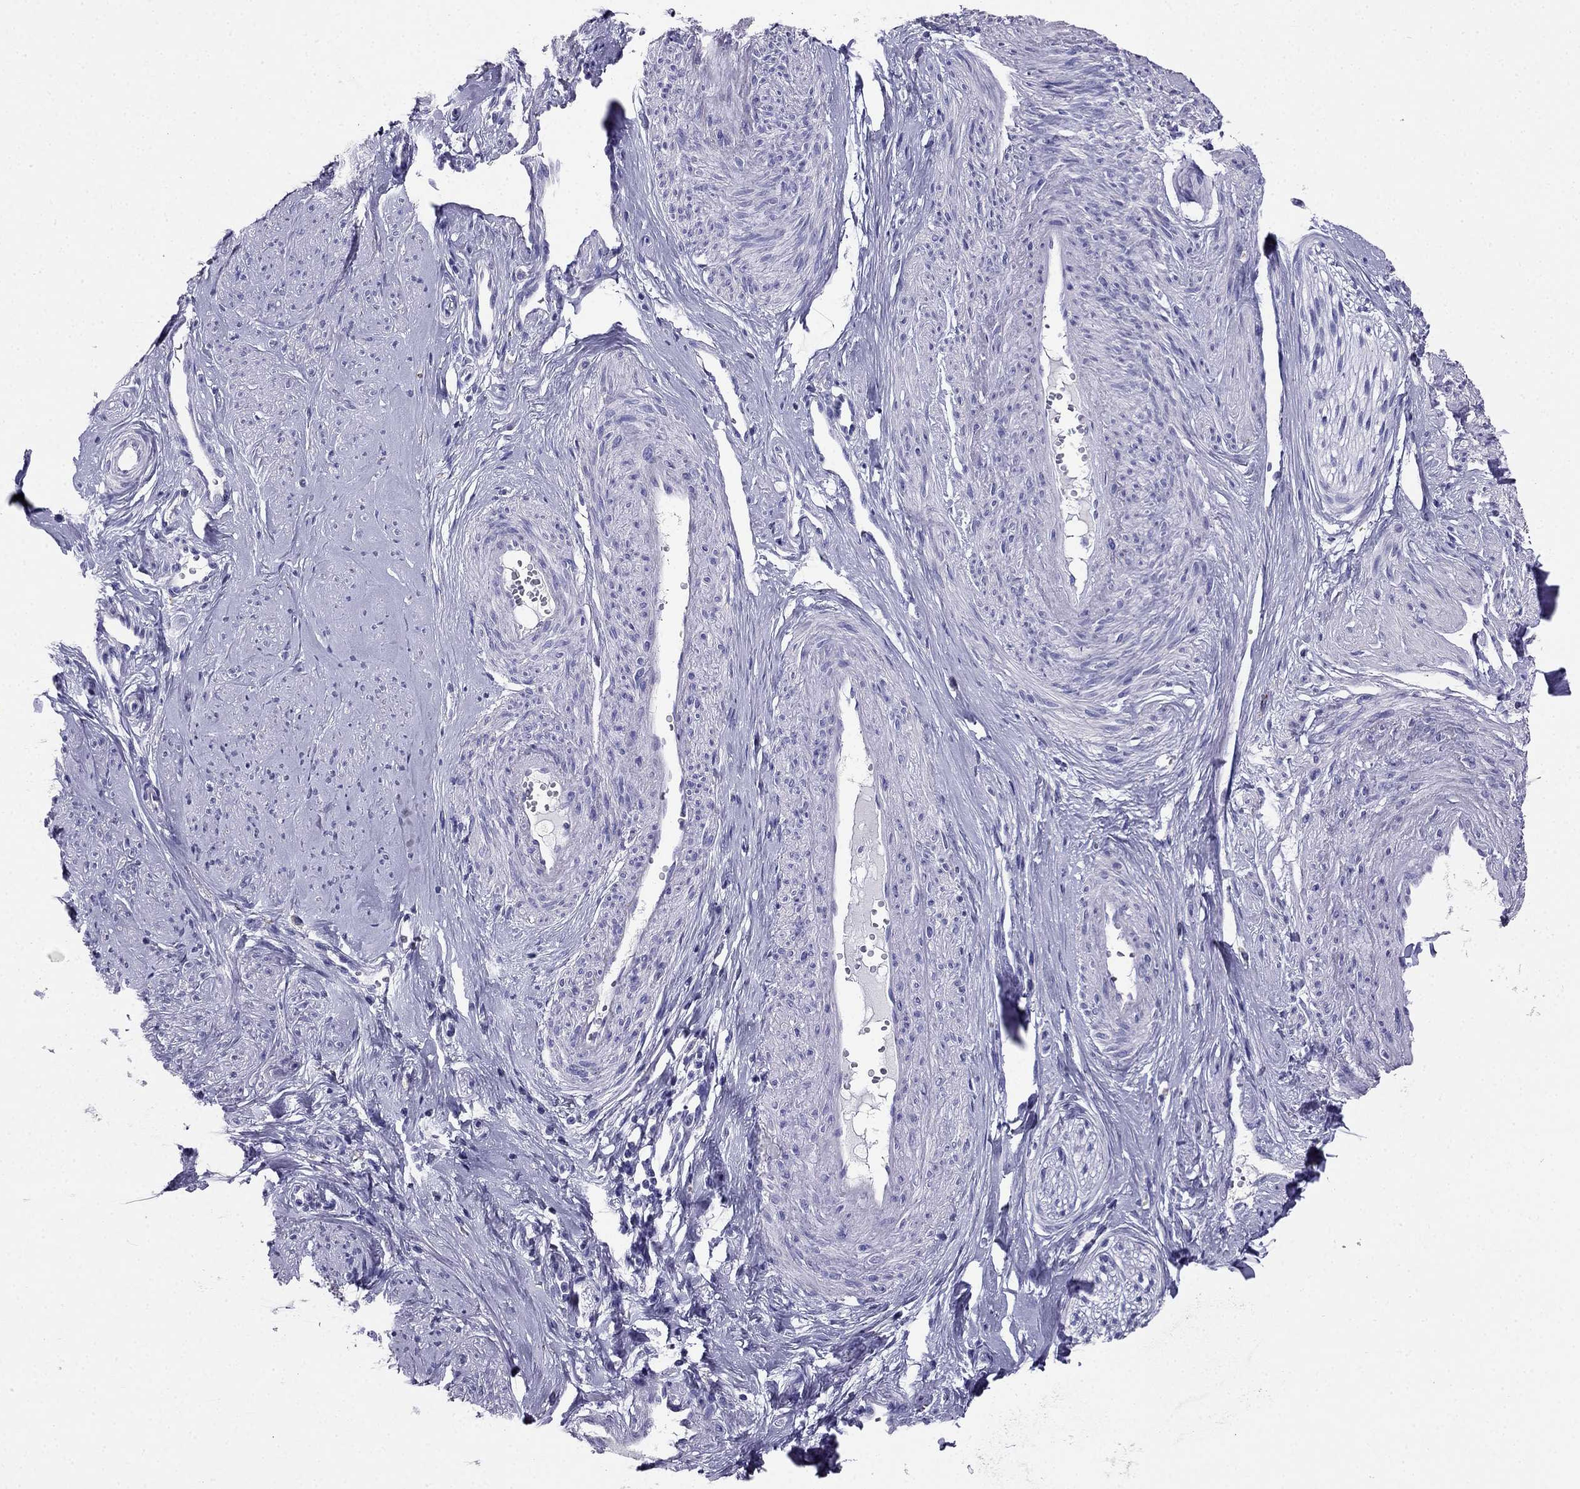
{"staining": {"intensity": "negative", "quantity": "none", "location": "none"}, "tissue": "smooth muscle", "cell_type": "Smooth muscle cells", "image_type": "normal", "snomed": [{"axis": "morphology", "description": "Normal tissue, NOS"}, {"axis": "topography", "description": "Smooth muscle"}], "caption": "Immunohistochemistry (IHC) micrograph of unremarkable human smooth muscle stained for a protein (brown), which reveals no staining in smooth muscle cells. (Stains: DAB (3,3'-diaminobenzidine) immunohistochemistry (IHC) with hematoxylin counter stain, Microscopy: brightfield microscopy at high magnification).", "gene": "PTH", "patient": {"sex": "female", "age": 48}}